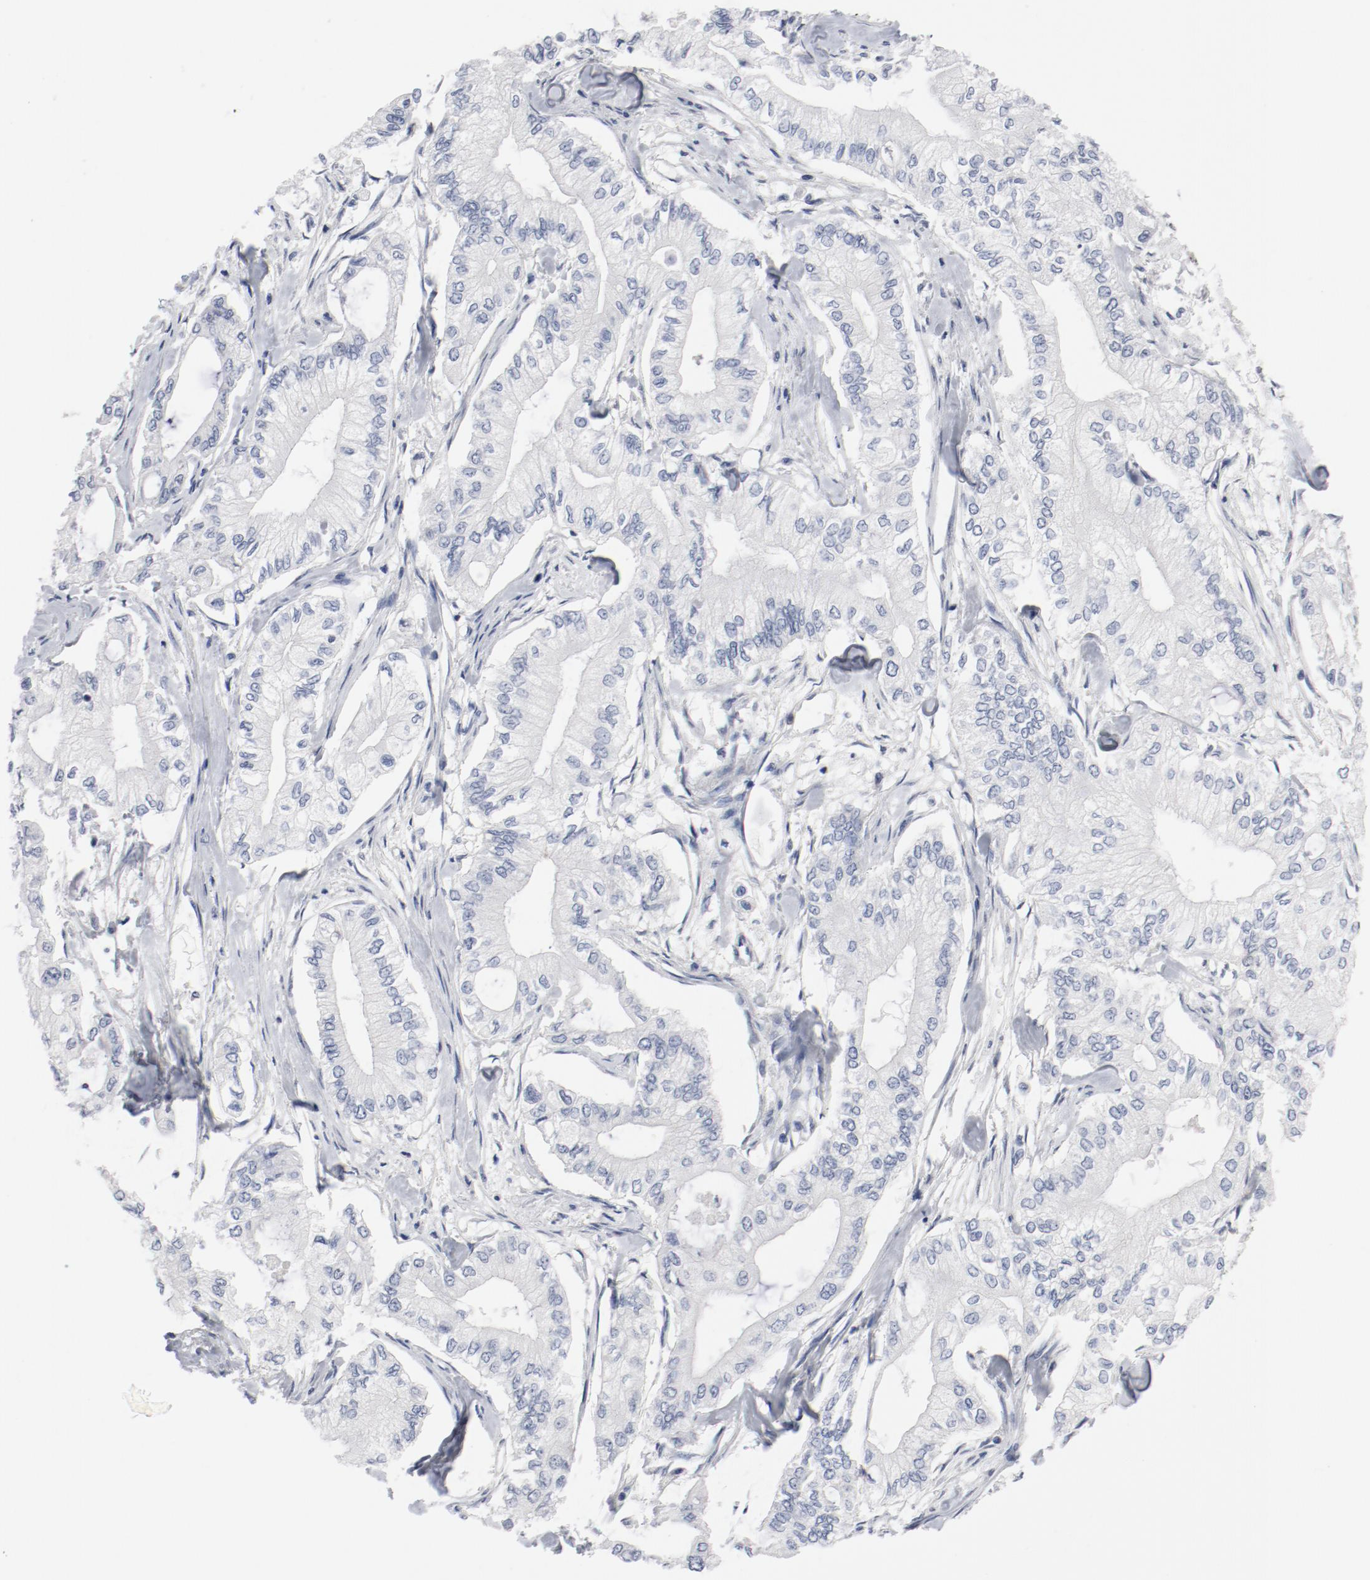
{"staining": {"intensity": "negative", "quantity": "none", "location": "none"}, "tissue": "pancreatic cancer", "cell_type": "Tumor cells", "image_type": "cancer", "snomed": [{"axis": "morphology", "description": "Adenocarcinoma, NOS"}, {"axis": "topography", "description": "Pancreas"}], "caption": "Histopathology image shows no protein expression in tumor cells of pancreatic cancer tissue.", "gene": "ARNT", "patient": {"sex": "male", "age": 79}}